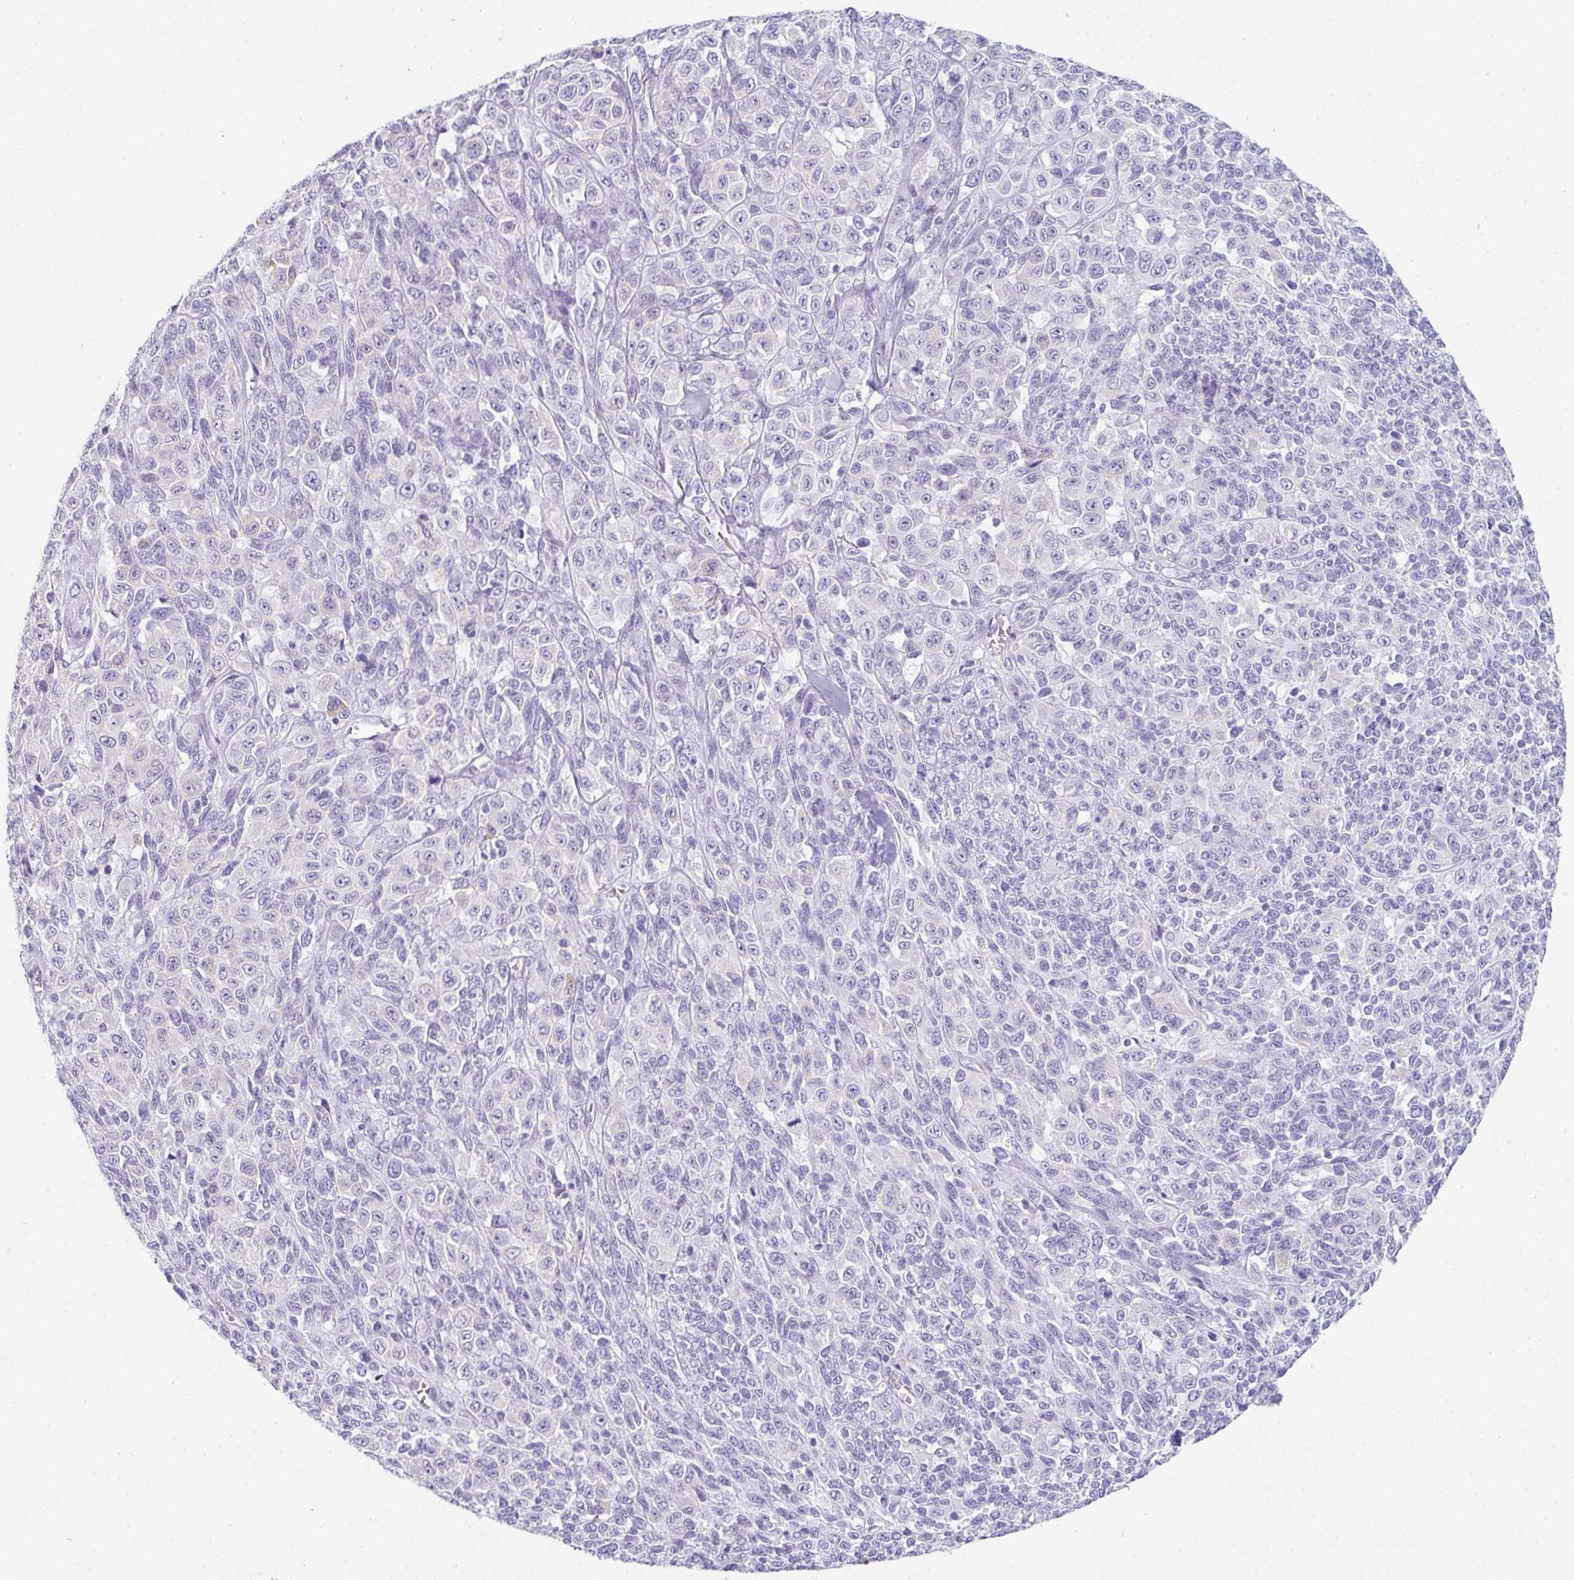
{"staining": {"intensity": "negative", "quantity": "none", "location": "none"}, "tissue": "melanoma", "cell_type": "Tumor cells", "image_type": "cancer", "snomed": [{"axis": "morphology", "description": "Malignant melanoma, NOS"}, {"axis": "topography", "description": "Skin"}], "caption": "This is an IHC micrograph of melanoma. There is no expression in tumor cells.", "gene": "RLF", "patient": {"sex": "female", "age": 66}}